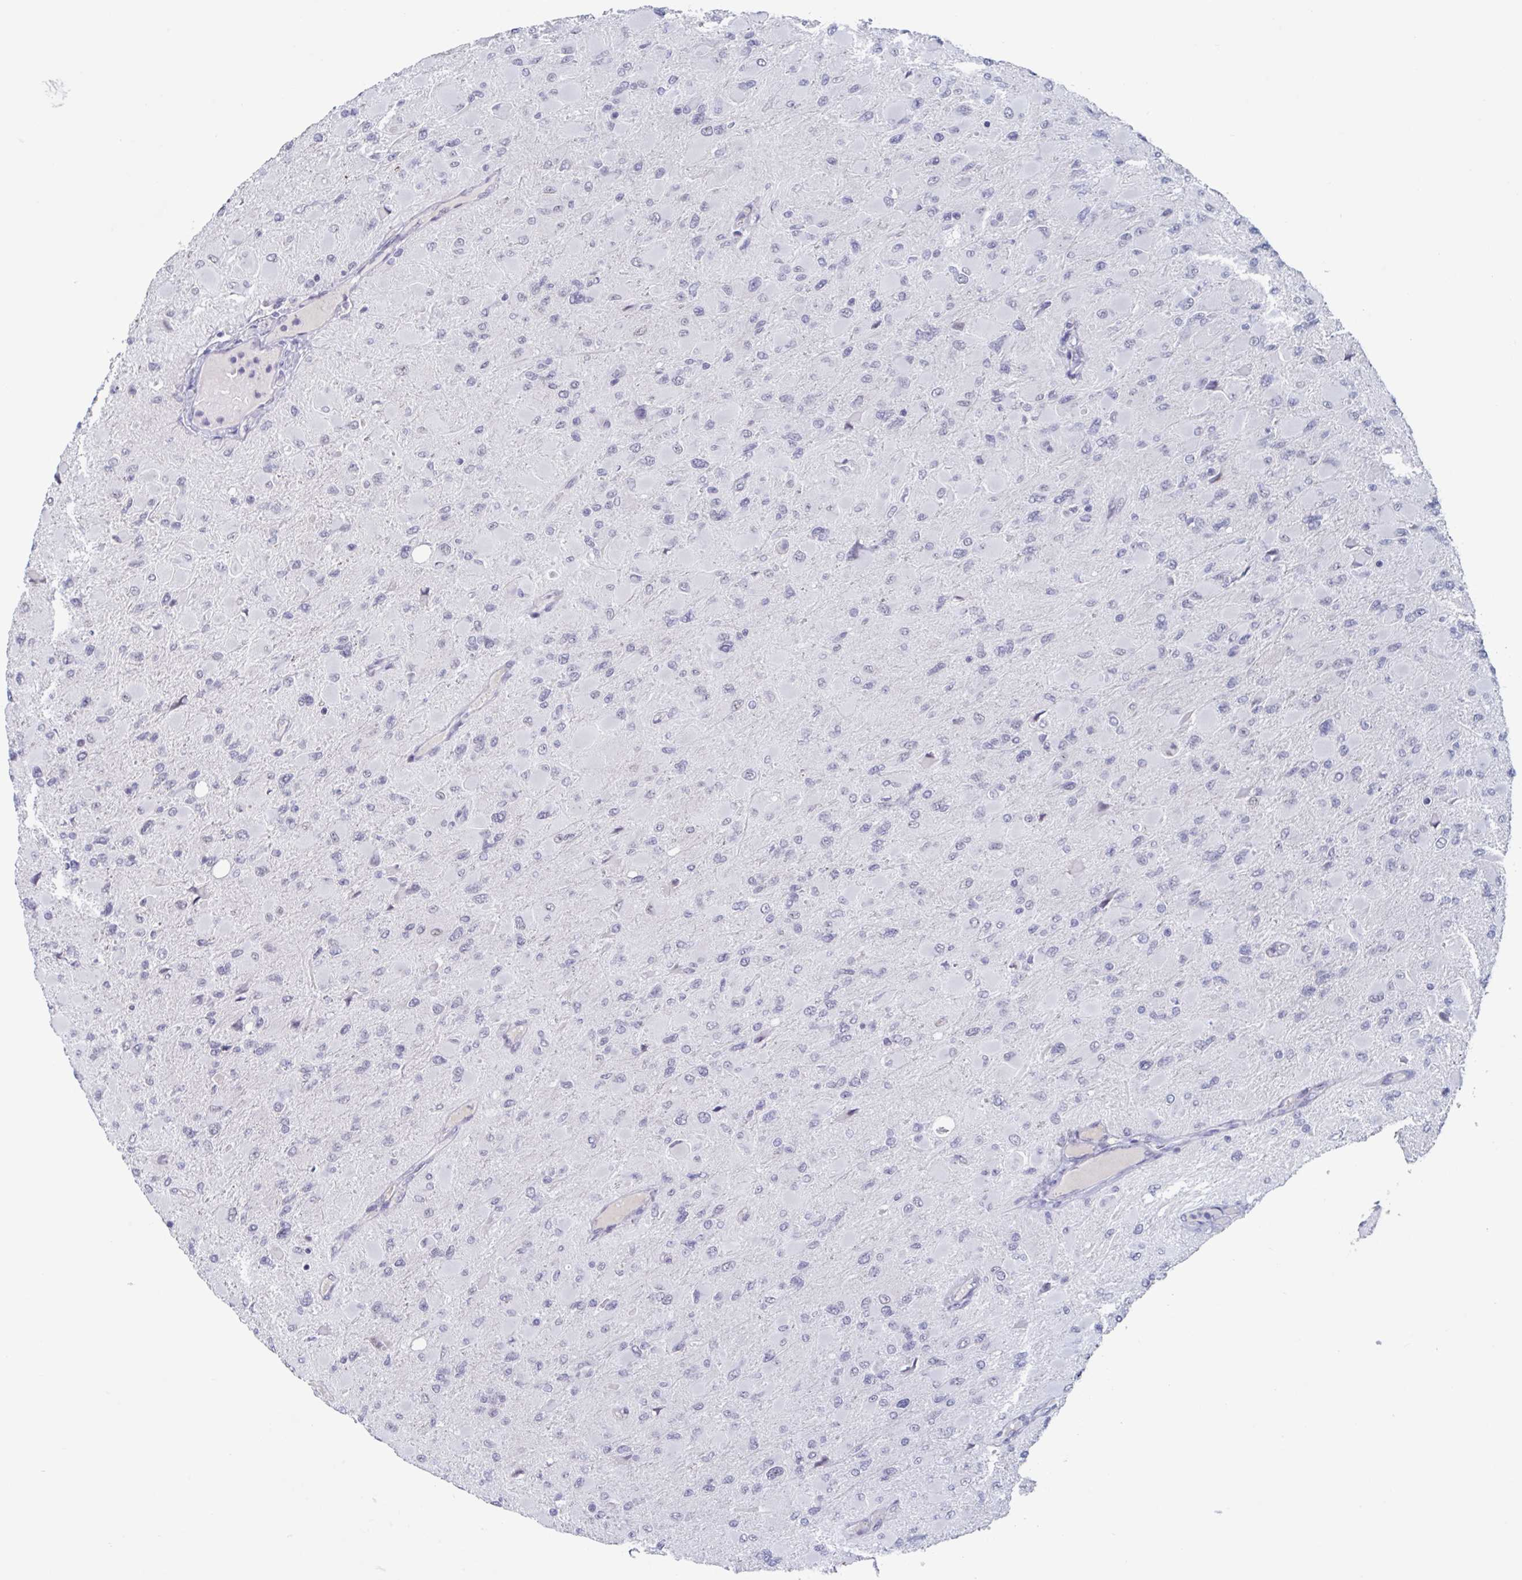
{"staining": {"intensity": "negative", "quantity": "none", "location": "none"}, "tissue": "glioma", "cell_type": "Tumor cells", "image_type": "cancer", "snomed": [{"axis": "morphology", "description": "Glioma, malignant, High grade"}, {"axis": "topography", "description": "Cerebral cortex"}], "caption": "Tumor cells are negative for protein expression in human glioma. The staining was performed using DAB (3,3'-diaminobenzidine) to visualize the protein expression in brown, while the nuclei were stained in blue with hematoxylin (Magnification: 20x).", "gene": "KDM4D", "patient": {"sex": "female", "age": 36}}